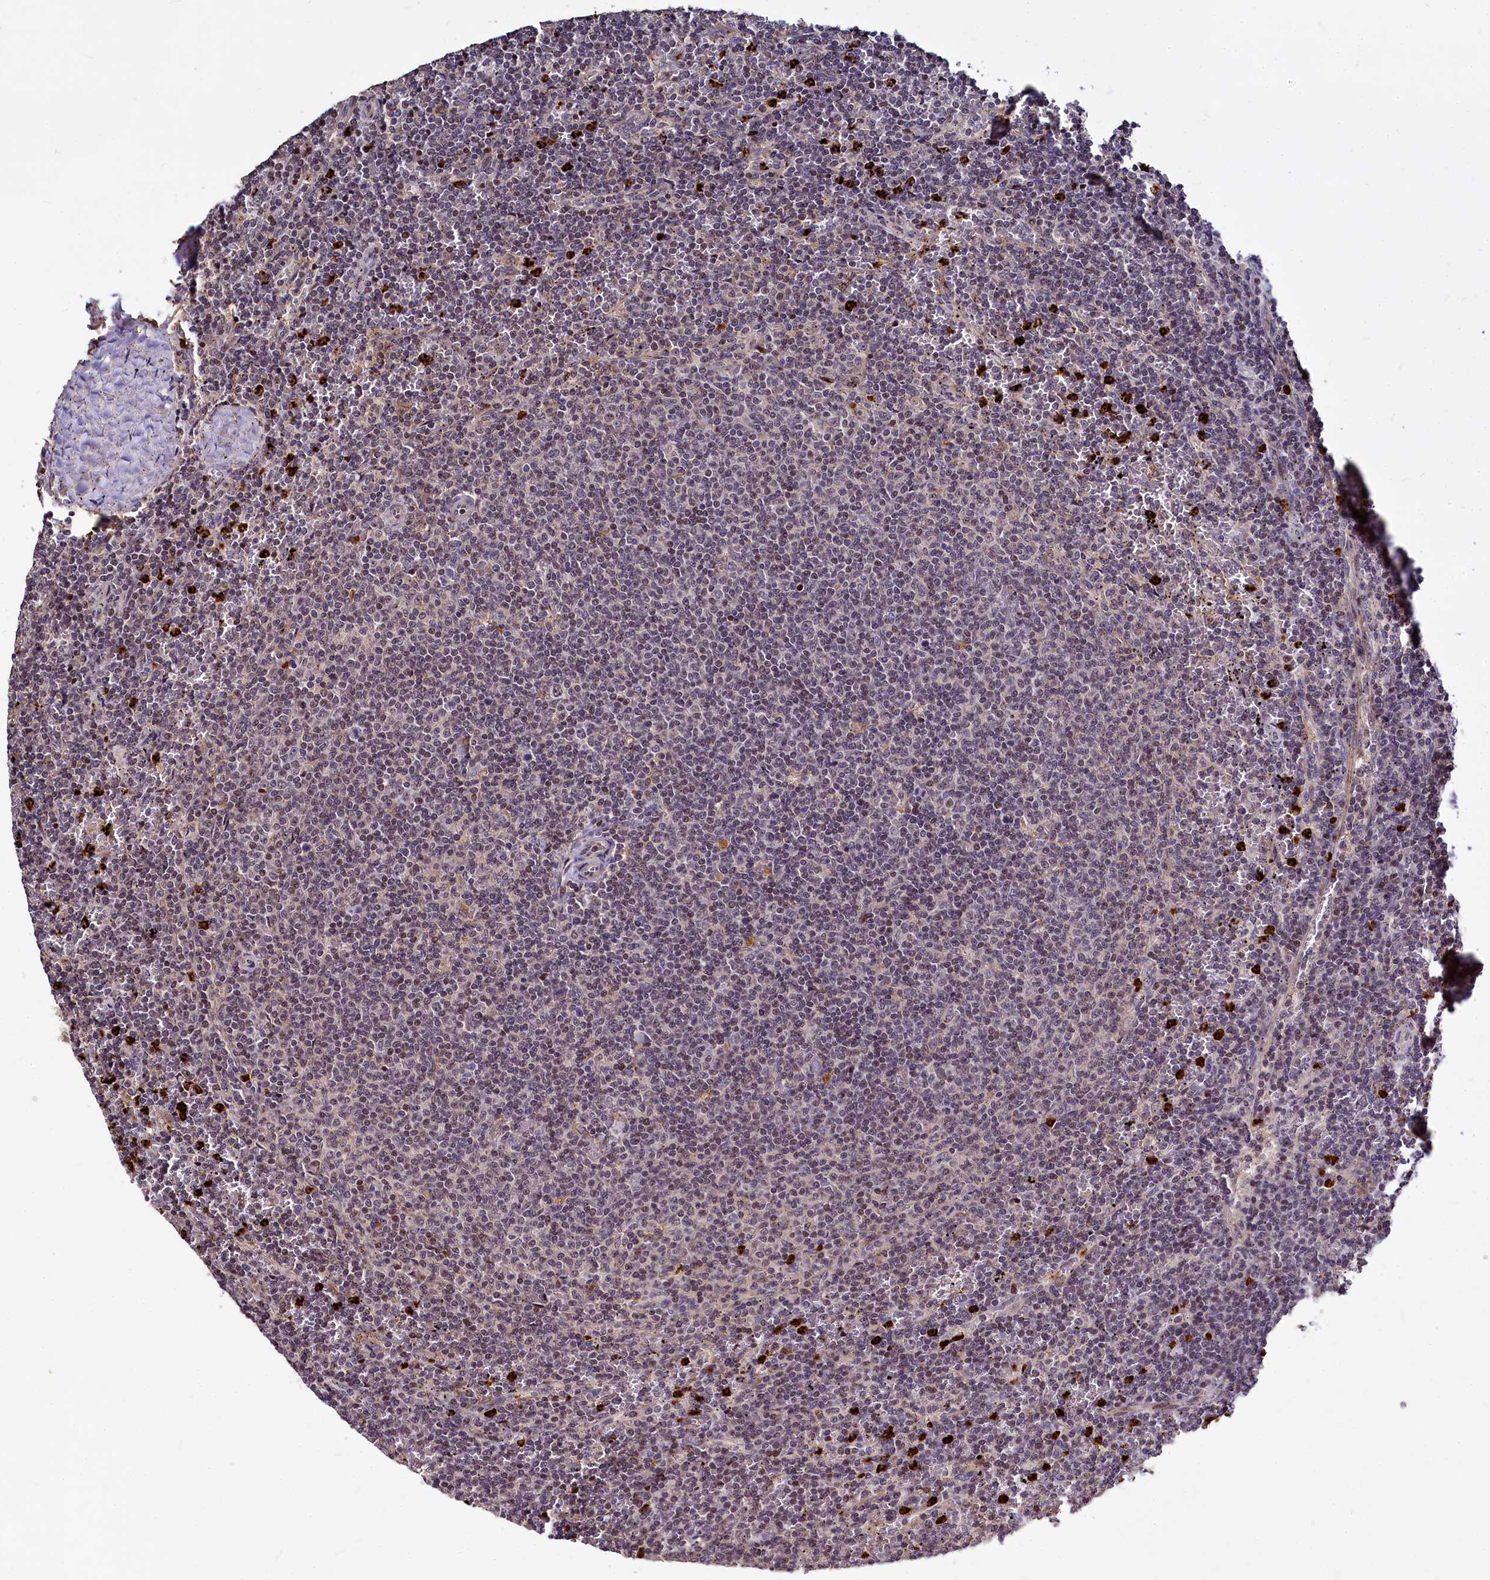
{"staining": {"intensity": "negative", "quantity": "none", "location": "none"}, "tissue": "lymphoma", "cell_type": "Tumor cells", "image_type": "cancer", "snomed": [{"axis": "morphology", "description": "Malignant lymphoma, non-Hodgkin's type, Low grade"}, {"axis": "topography", "description": "Spleen"}], "caption": "Immunohistochemistry image of low-grade malignant lymphoma, non-Hodgkin's type stained for a protein (brown), which demonstrates no expression in tumor cells.", "gene": "ATG101", "patient": {"sex": "female", "age": 50}}